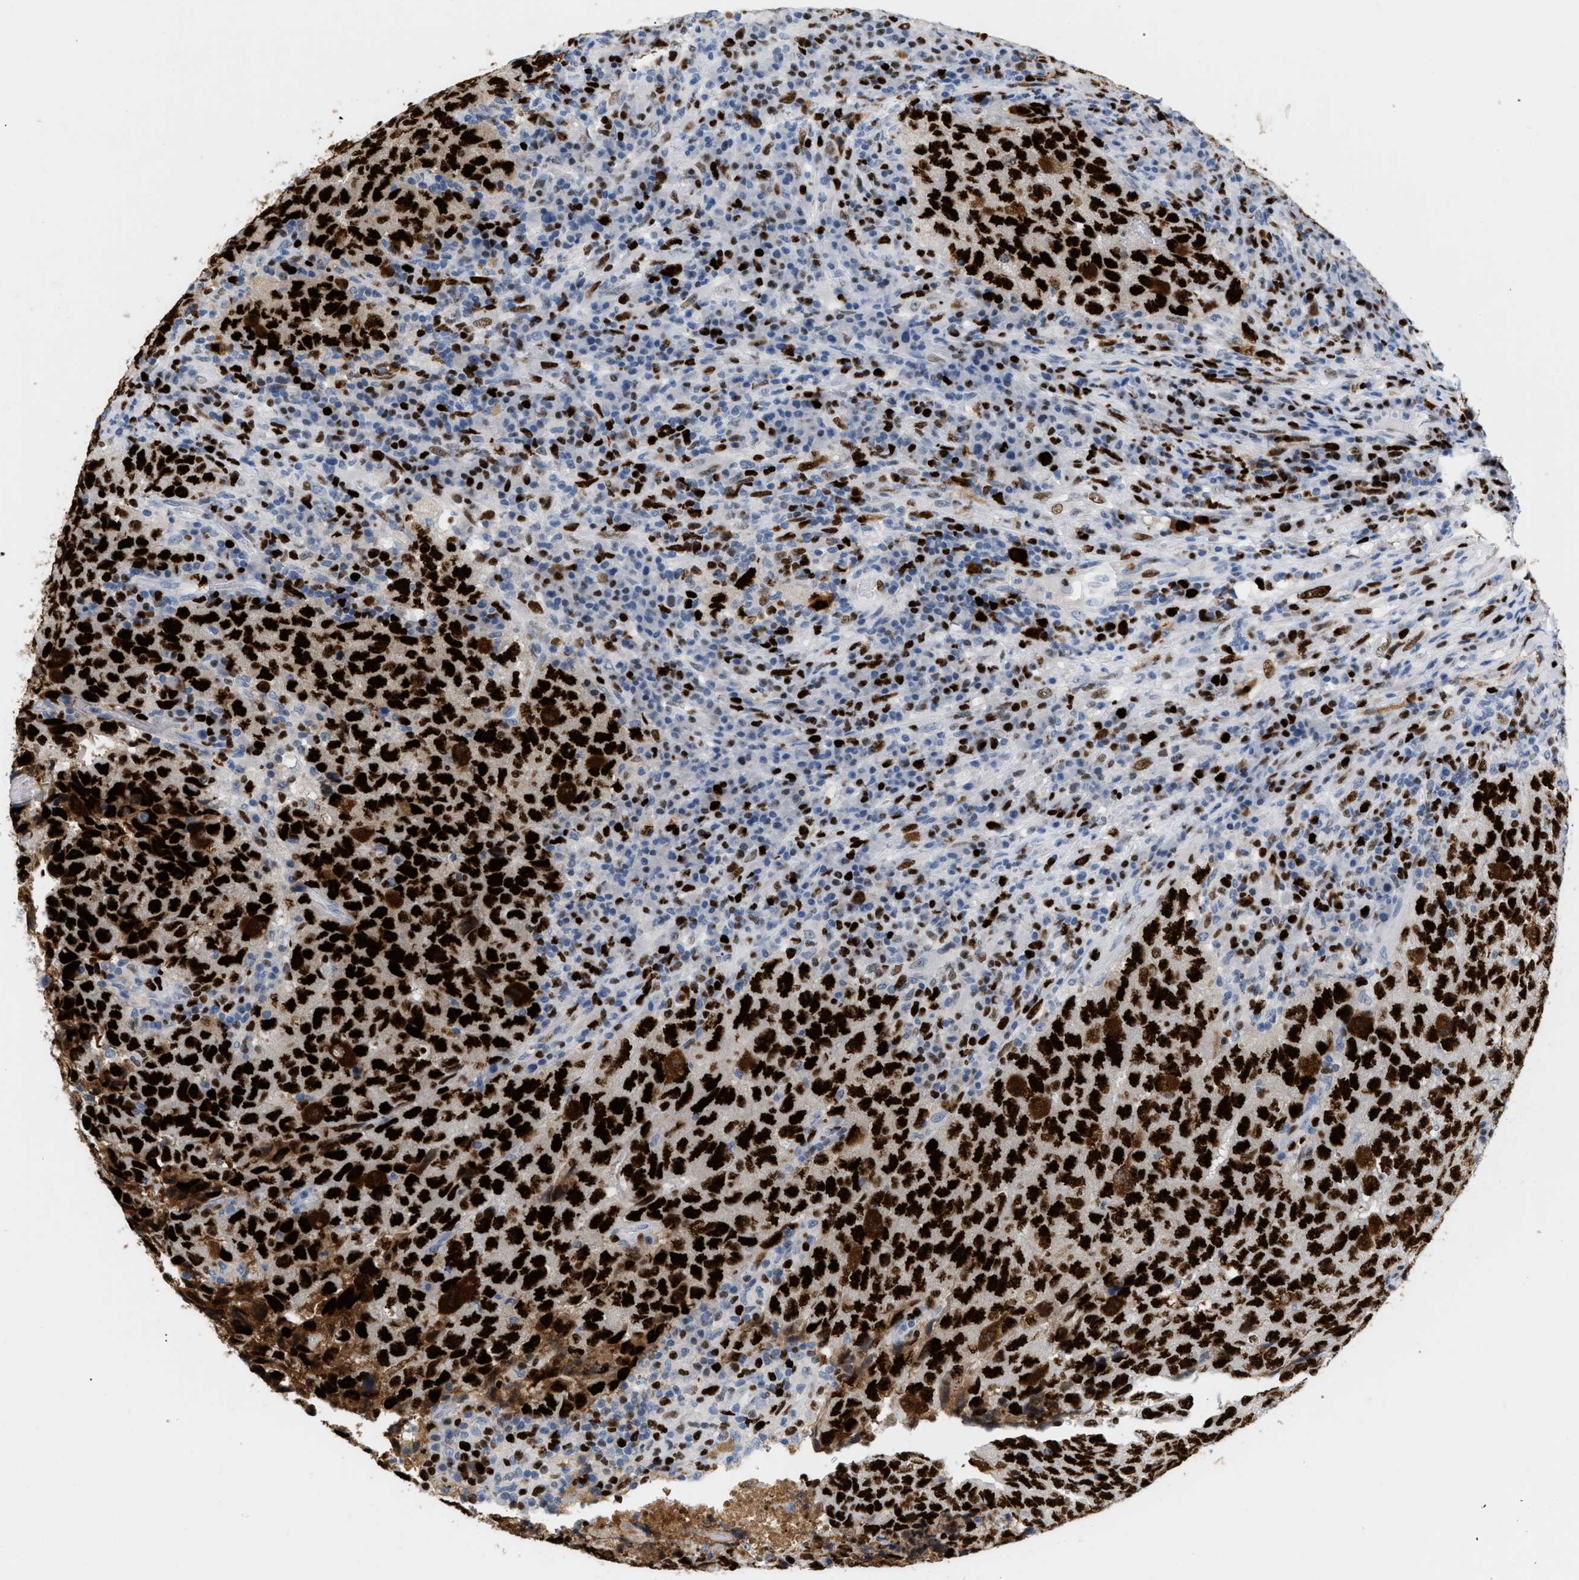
{"staining": {"intensity": "strong", "quantity": ">75%", "location": "cytoplasmic/membranous,nuclear"}, "tissue": "testis cancer", "cell_type": "Tumor cells", "image_type": "cancer", "snomed": [{"axis": "morphology", "description": "Necrosis, NOS"}, {"axis": "morphology", "description": "Carcinoma, Embryonal, NOS"}, {"axis": "topography", "description": "Testis"}], "caption": "Human testis cancer stained for a protein (brown) exhibits strong cytoplasmic/membranous and nuclear positive expression in approximately >75% of tumor cells.", "gene": "MCM7", "patient": {"sex": "male", "age": 19}}